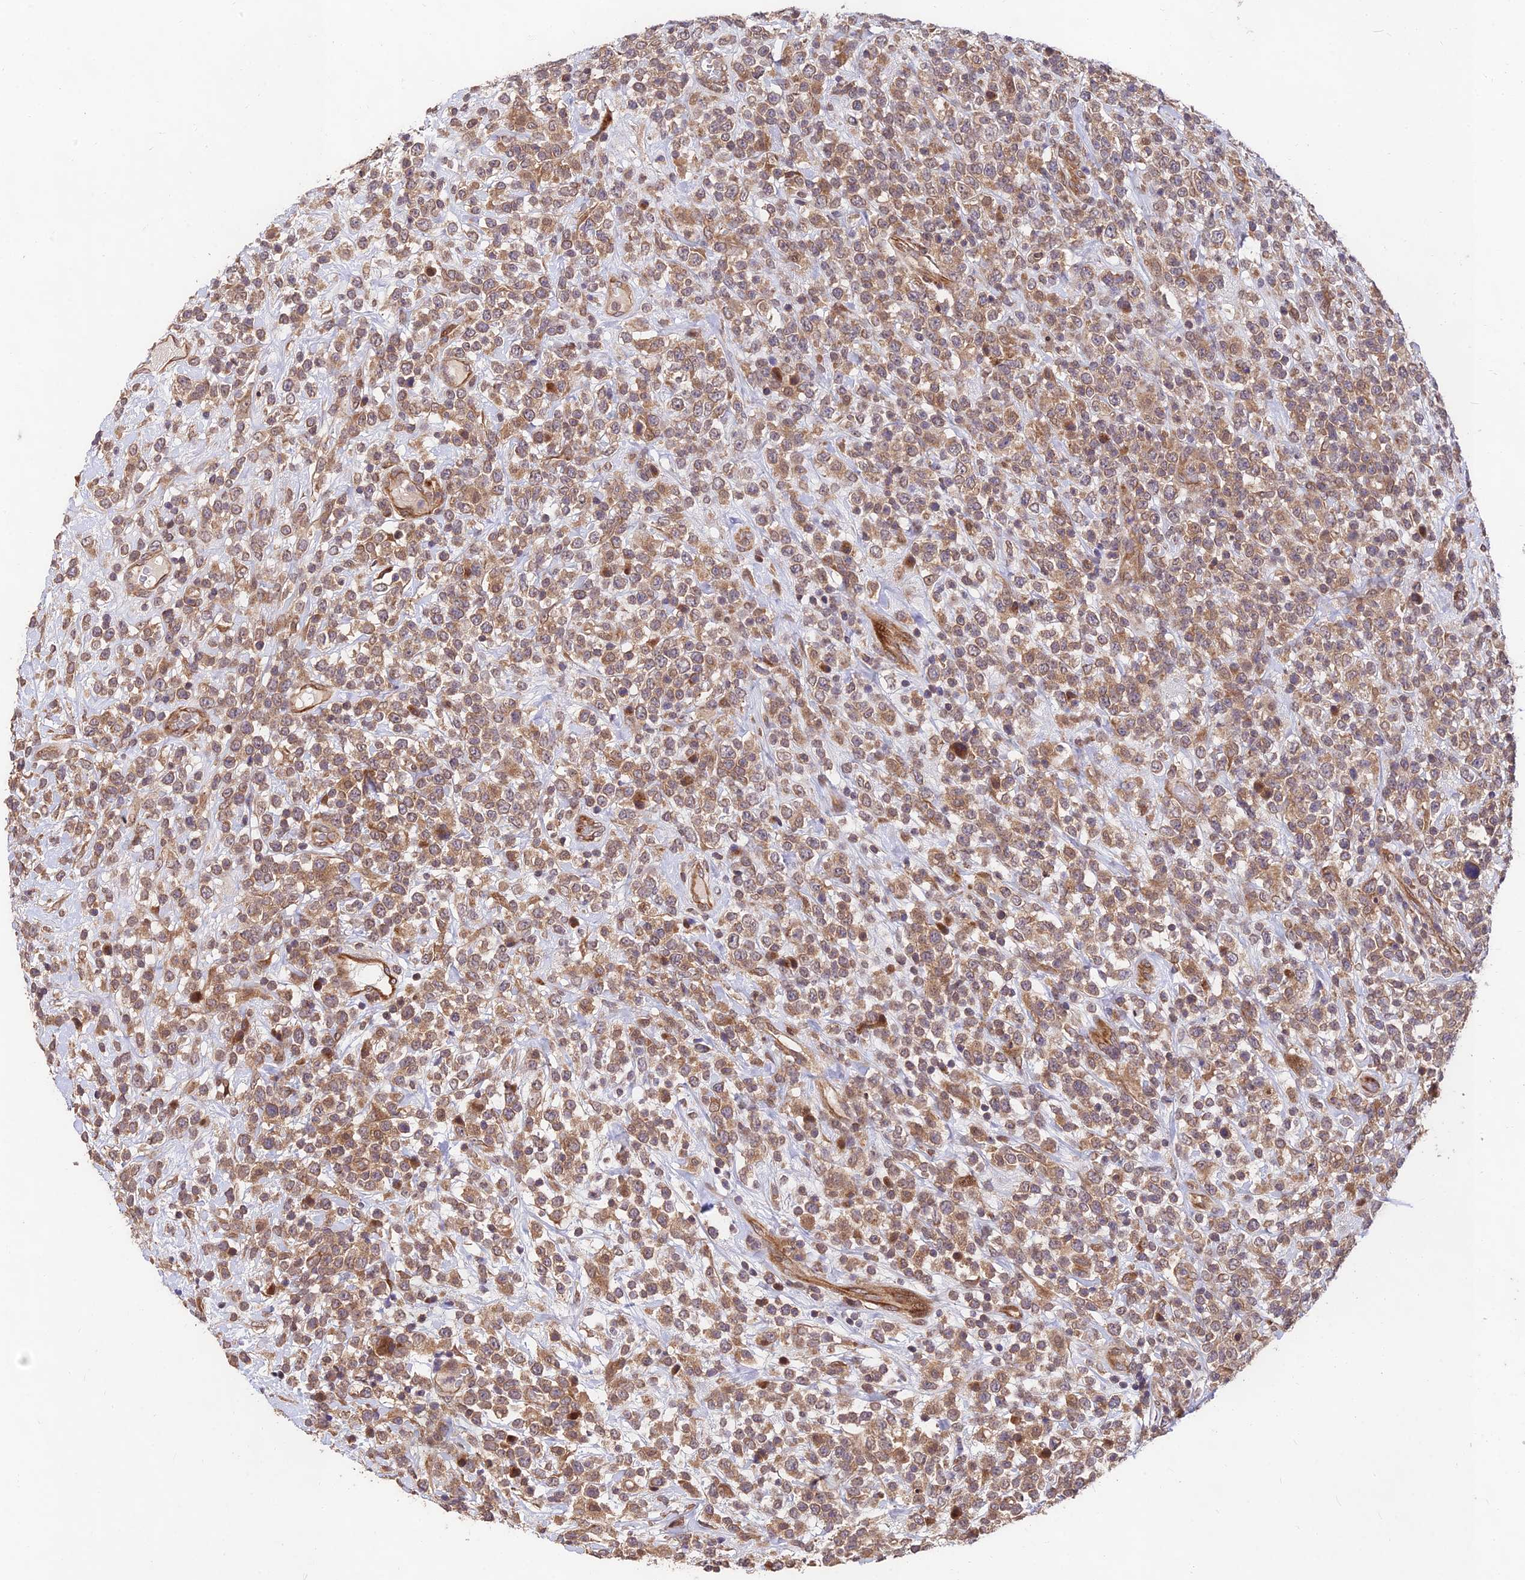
{"staining": {"intensity": "moderate", "quantity": ">75%", "location": "cytoplasmic/membranous"}, "tissue": "lymphoma", "cell_type": "Tumor cells", "image_type": "cancer", "snomed": [{"axis": "morphology", "description": "Malignant lymphoma, non-Hodgkin's type, High grade"}, {"axis": "topography", "description": "Colon"}], "caption": "Immunohistochemistry (IHC) image of malignant lymphoma, non-Hodgkin's type (high-grade) stained for a protein (brown), which reveals medium levels of moderate cytoplasmic/membranous positivity in about >75% of tumor cells.", "gene": "MKKS", "patient": {"sex": "female", "age": 53}}